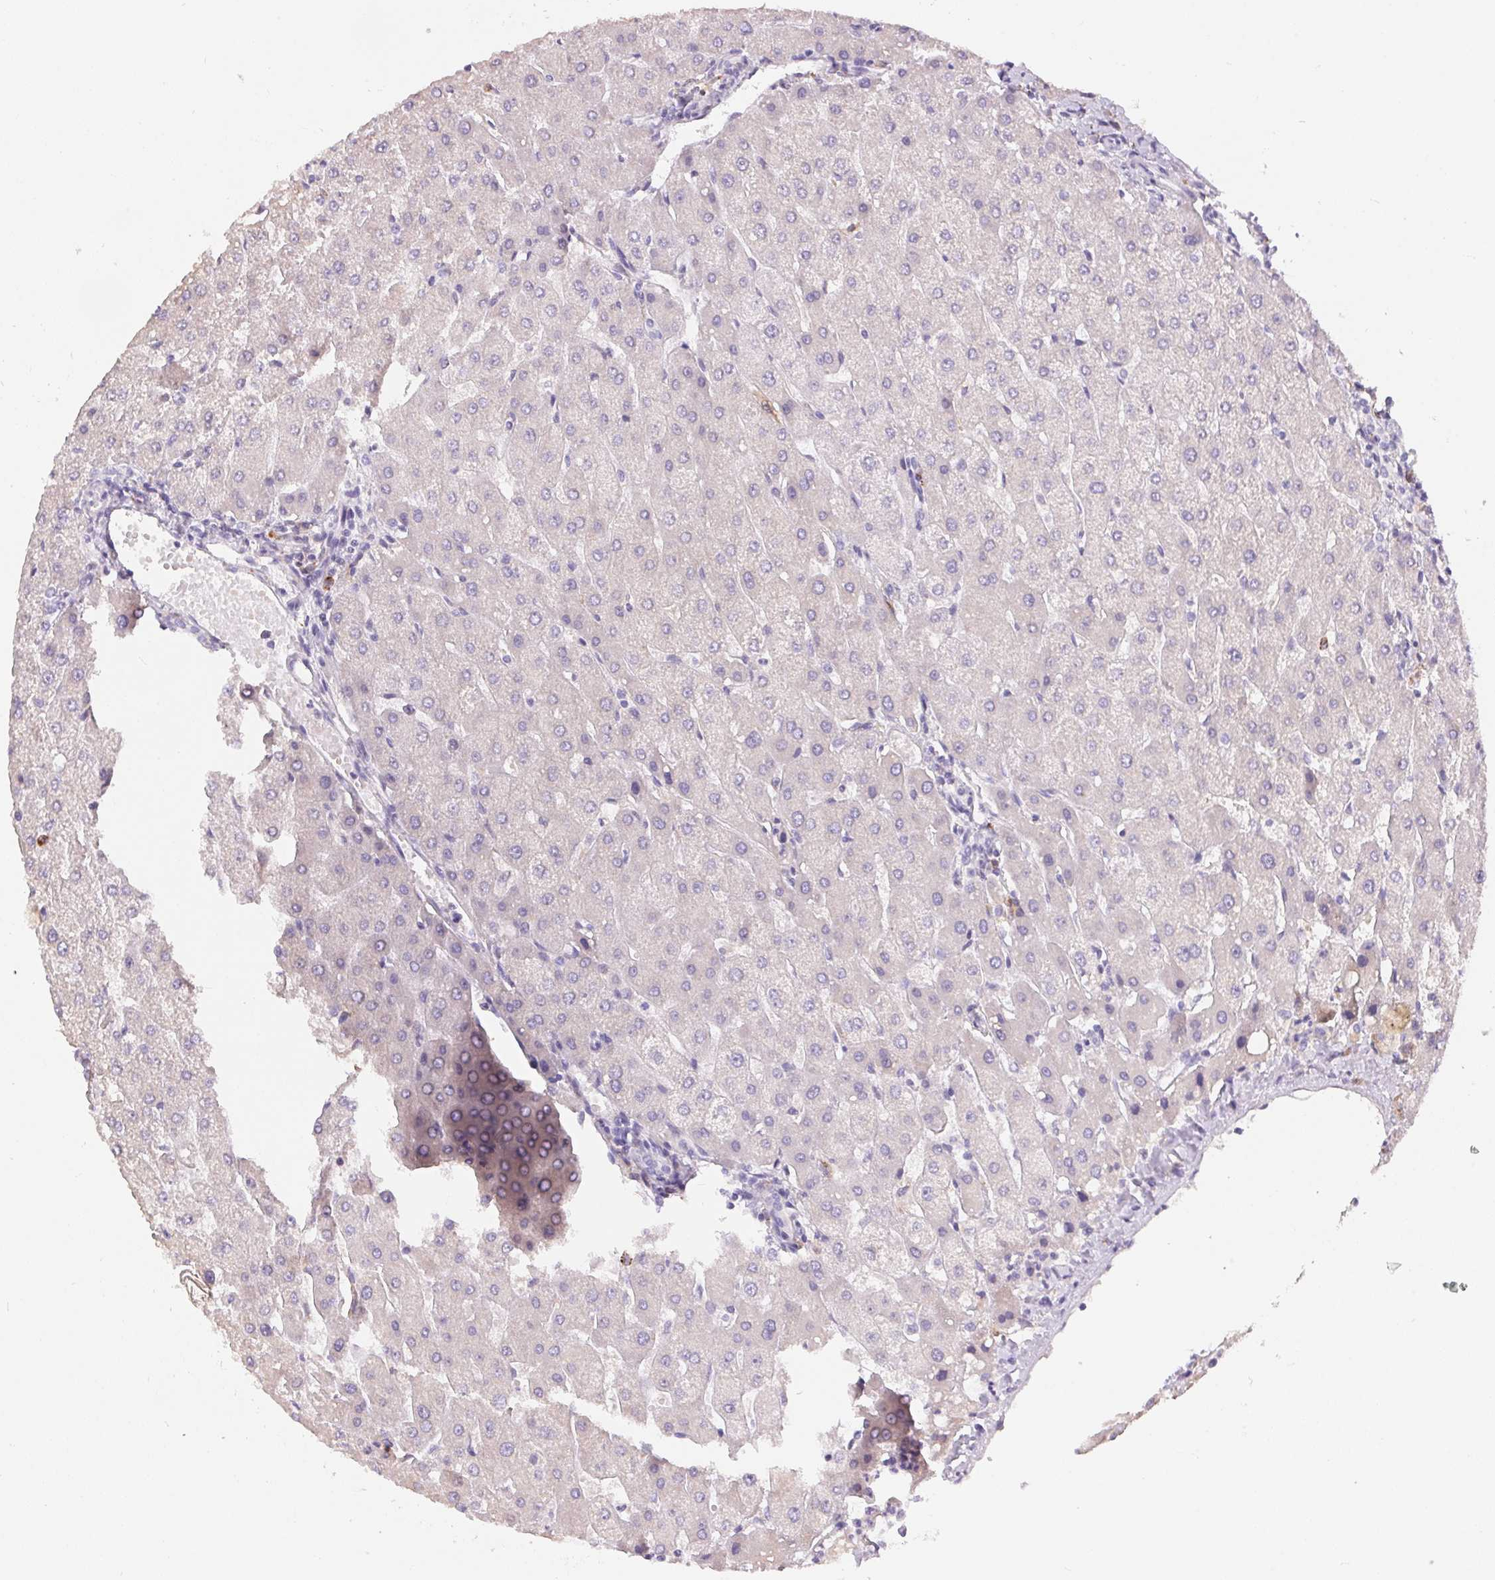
{"staining": {"intensity": "negative", "quantity": "none", "location": "none"}, "tissue": "liver", "cell_type": "Cholangiocytes", "image_type": "normal", "snomed": [{"axis": "morphology", "description": "Normal tissue, NOS"}, {"axis": "topography", "description": "Liver"}], "caption": "Liver was stained to show a protein in brown. There is no significant staining in cholangiocytes. (DAB IHC with hematoxylin counter stain).", "gene": "PNLIPRP3", "patient": {"sex": "male", "age": 67}}